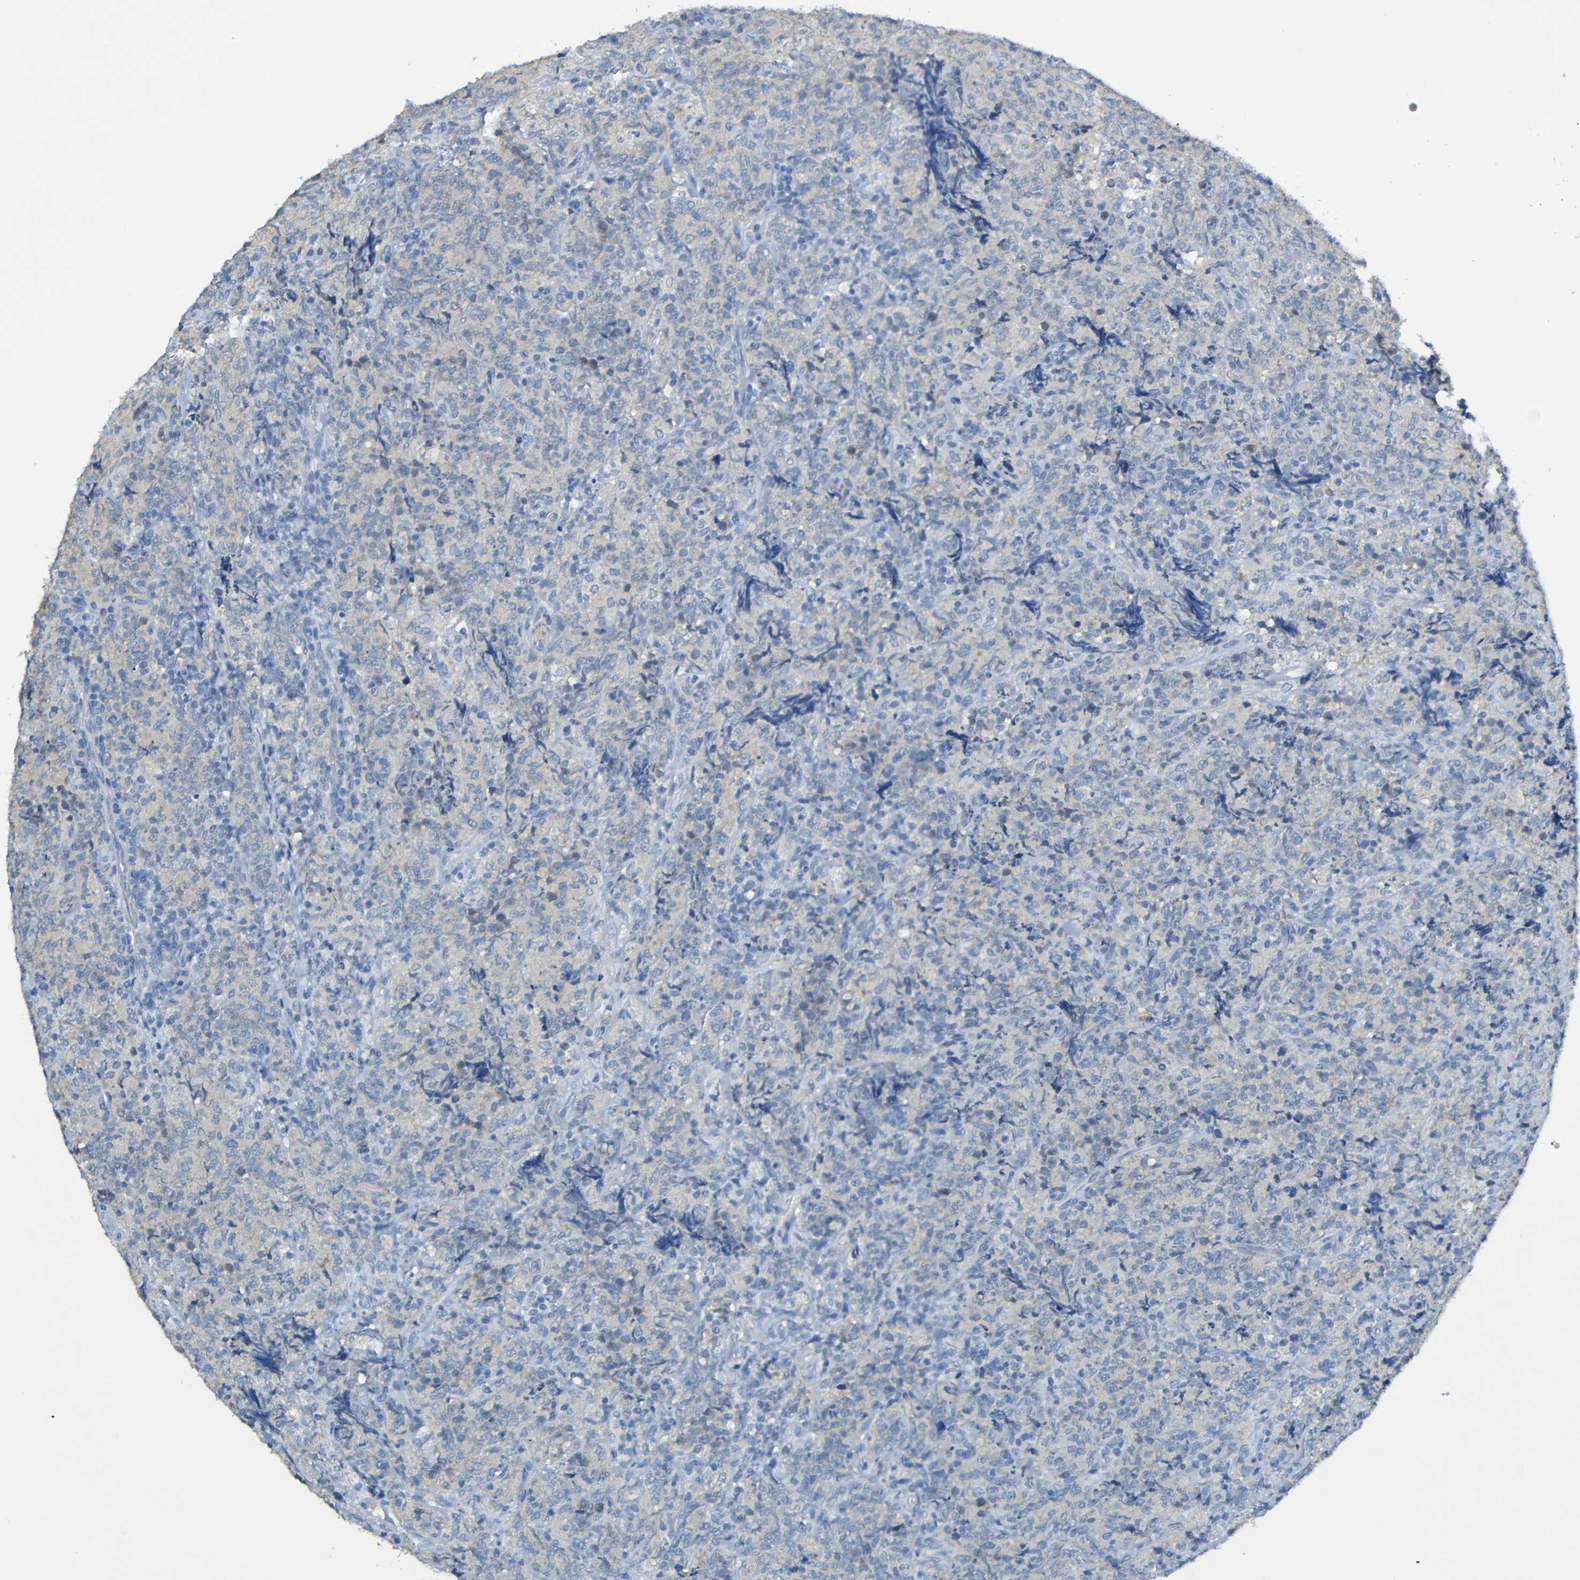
{"staining": {"intensity": "negative", "quantity": "none", "location": "none"}, "tissue": "lymphoma", "cell_type": "Tumor cells", "image_type": "cancer", "snomed": [{"axis": "morphology", "description": "Malignant lymphoma, non-Hodgkin's type, High grade"}, {"axis": "topography", "description": "Tonsil"}], "caption": "This is an immunohistochemistry image of human lymphoma. There is no staining in tumor cells.", "gene": "LRRC70", "patient": {"sex": "female", "age": 36}}